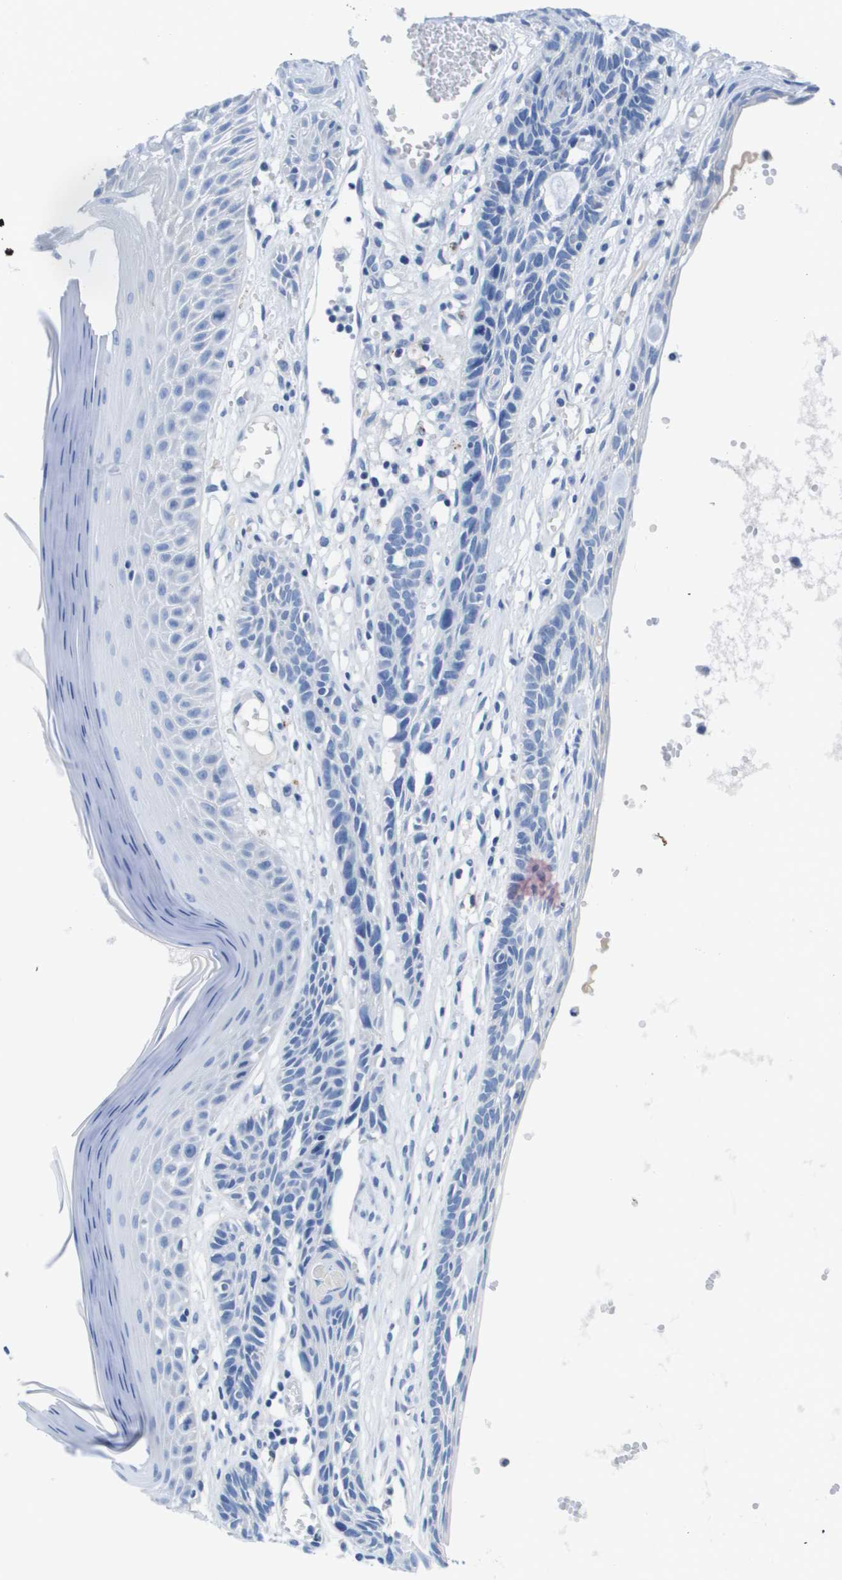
{"staining": {"intensity": "negative", "quantity": "none", "location": "none"}, "tissue": "skin cancer", "cell_type": "Tumor cells", "image_type": "cancer", "snomed": [{"axis": "morphology", "description": "Basal cell carcinoma"}, {"axis": "topography", "description": "Skin"}], "caption": "High power microscopy micrograph of an immunohistochemistry photomicrograph of skin basal cell carcinoma, revealing no significant expression in tumor cells.", "gene": "MS4A1", "patient": {"sex": "male", "age": 67}}